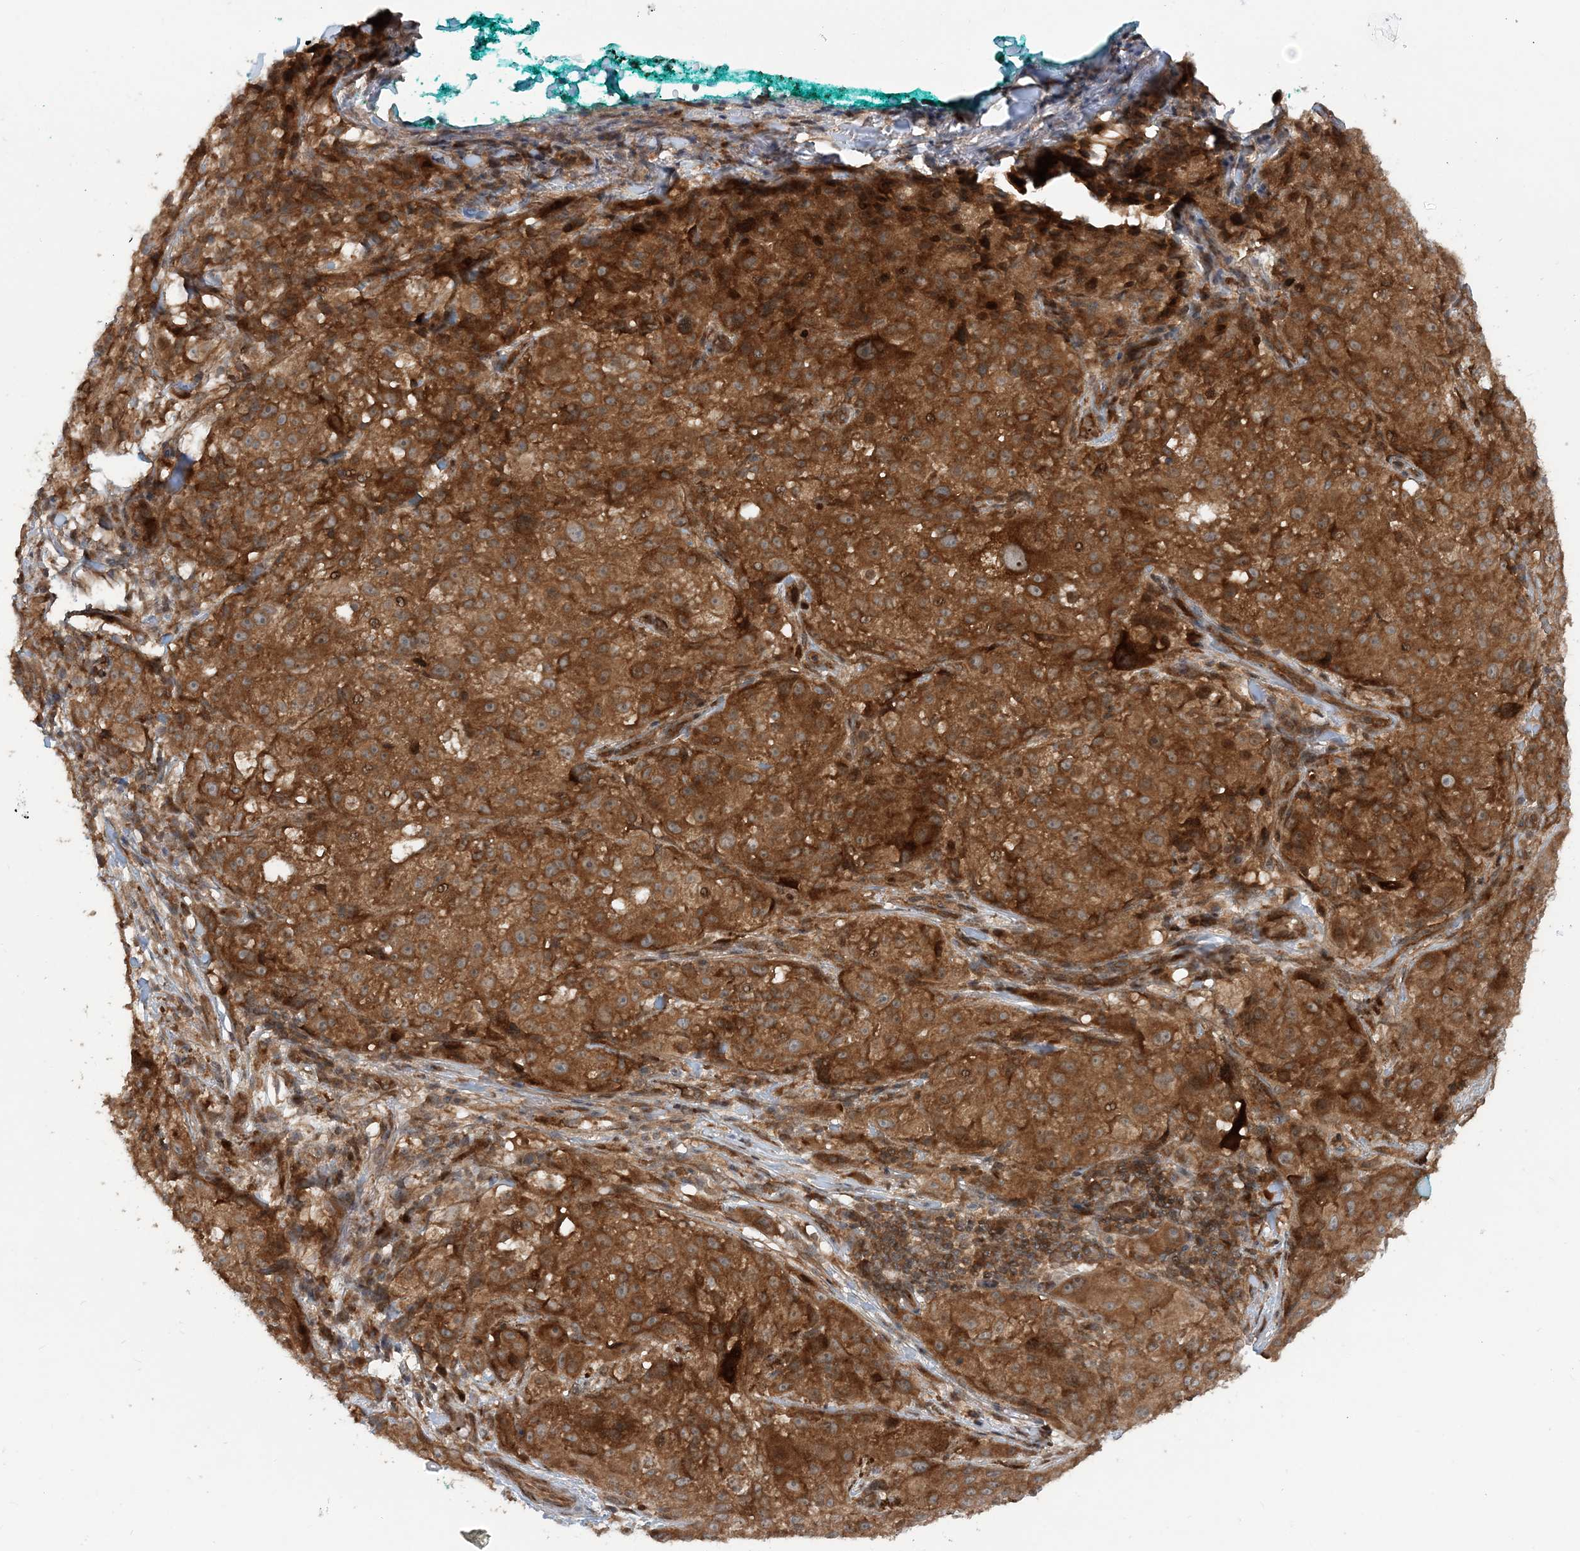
{"staining": {"intensity": "strong", "quantity": ">75%", "location": "cytoplasmic/membranous"}, "tissue": "melanoma", "cell_type": "Tumor cells", "image_type": "cancer", "snomed": [{"axis": "morphology", "description": "Necrosis, NOS"}, {"axis": "morphology", "description": "Malignant melanoma, NOS"}, {"axis": "topography", "description": "Skin"}], "caption": "Protein expression analysis of human malignant melanoma reveals strong cytoplasmic/membranous positivity in about >75% of tumor cells.", "gene": "GEMIN5", "patient": {"sex": "female", "age": 87}}